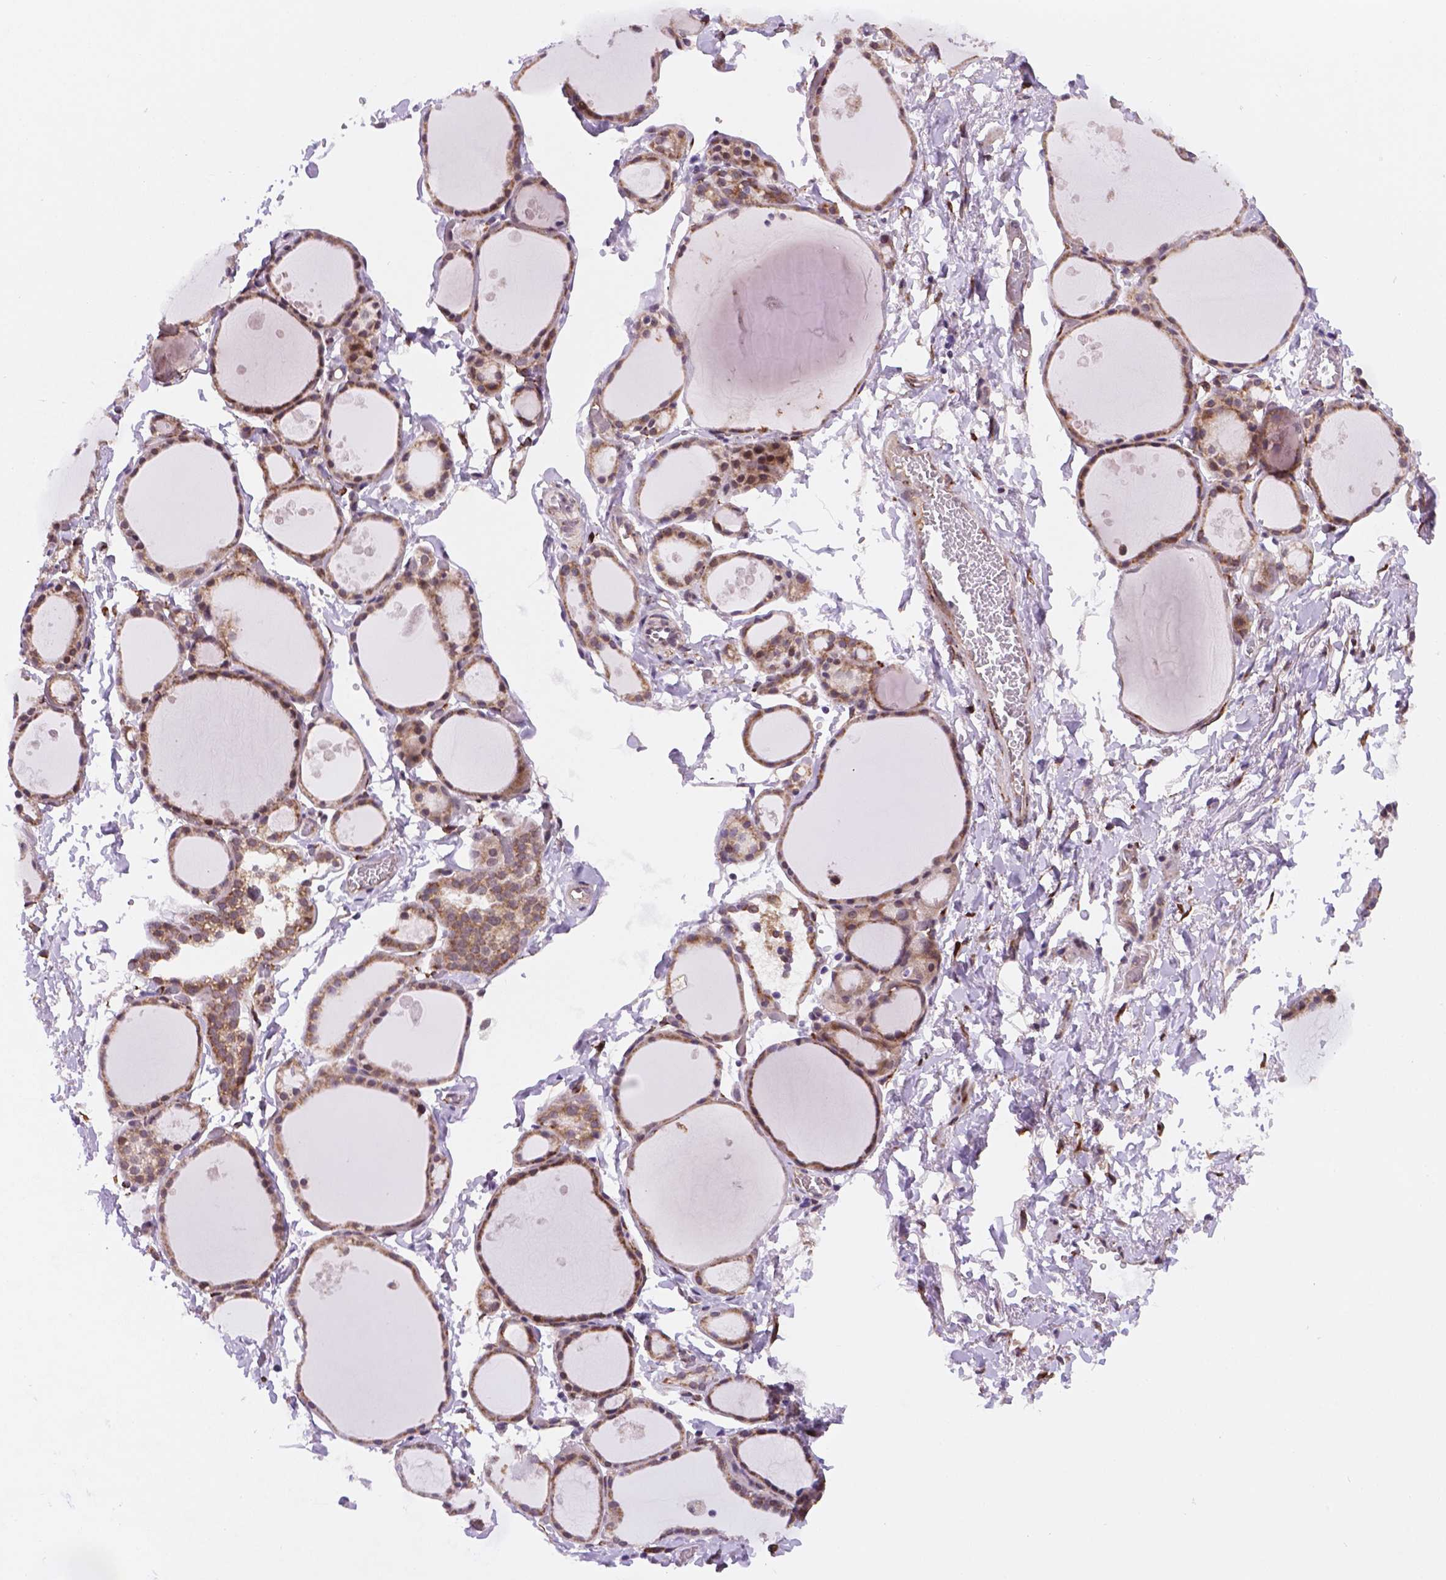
{"staining": {"intensity": "moderate", "quantity": ">75%", "location": "cytoplasmic/membranous"}, "tissue": "thyroid gland", "cell_type": "Glandular cells", "image_type": "normal", "snomed": [{"axis": "morphology", "description": "Normal tissue, NOS"}, {"axis": "topography", "description": "Thyroid gland"}], "caption": "An image of thyroid gland stained for a protein reveals moderate cytoplasmic/membranous brown staining in glandular cells. (Stains: DAB (3,3'-diaminobenzidine) in brown, nuclei in blue, Microscopy: brightfield microscopy at high magnification).", "gene": "FNIP1", "patient": {"sex": "male", "age": 68}}